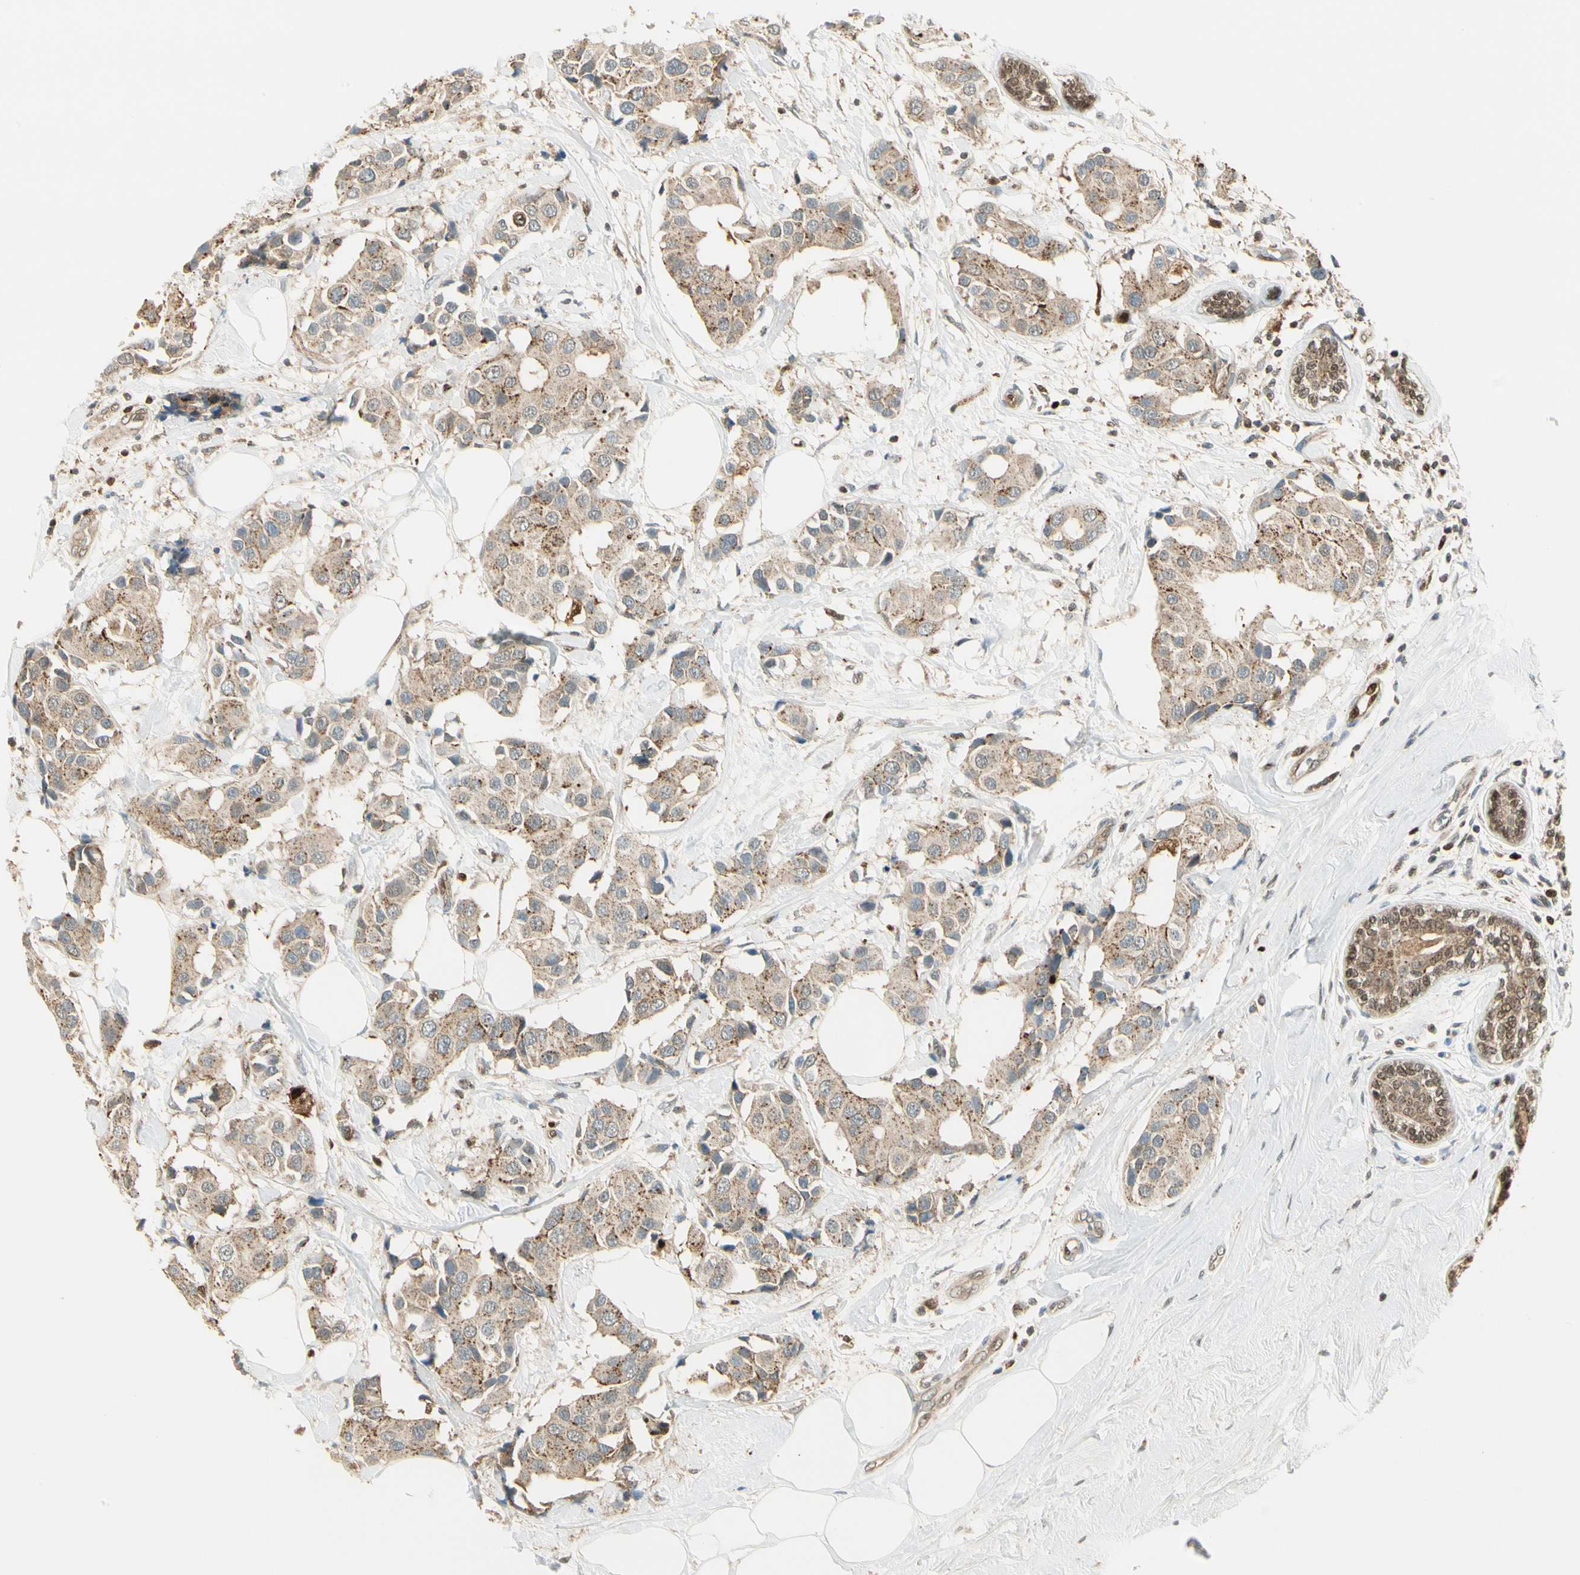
{"staining": {"intensity": "moderate", "quantity": "25%-75%", "location": "cytoplasmic/membranous"}, "tissue": "breast cancer", "cell_type": "Tumor cells", "image_type": "cancer", "snomed": [{"axis": "morphology", "description": "Normal tissue, NOS"}, {"axis": "morphology", "description": "Duct carcinoma"}, {"axis": "topography", "description": "Breast"}], "caption": "This is a histology image of IHC staining of breast cancer, which shows moderate positivity in the cytoplasmic/membranous of tumor cells.", "gene": "LTA4H", "patient": {"sex": "female", "age": 39}}